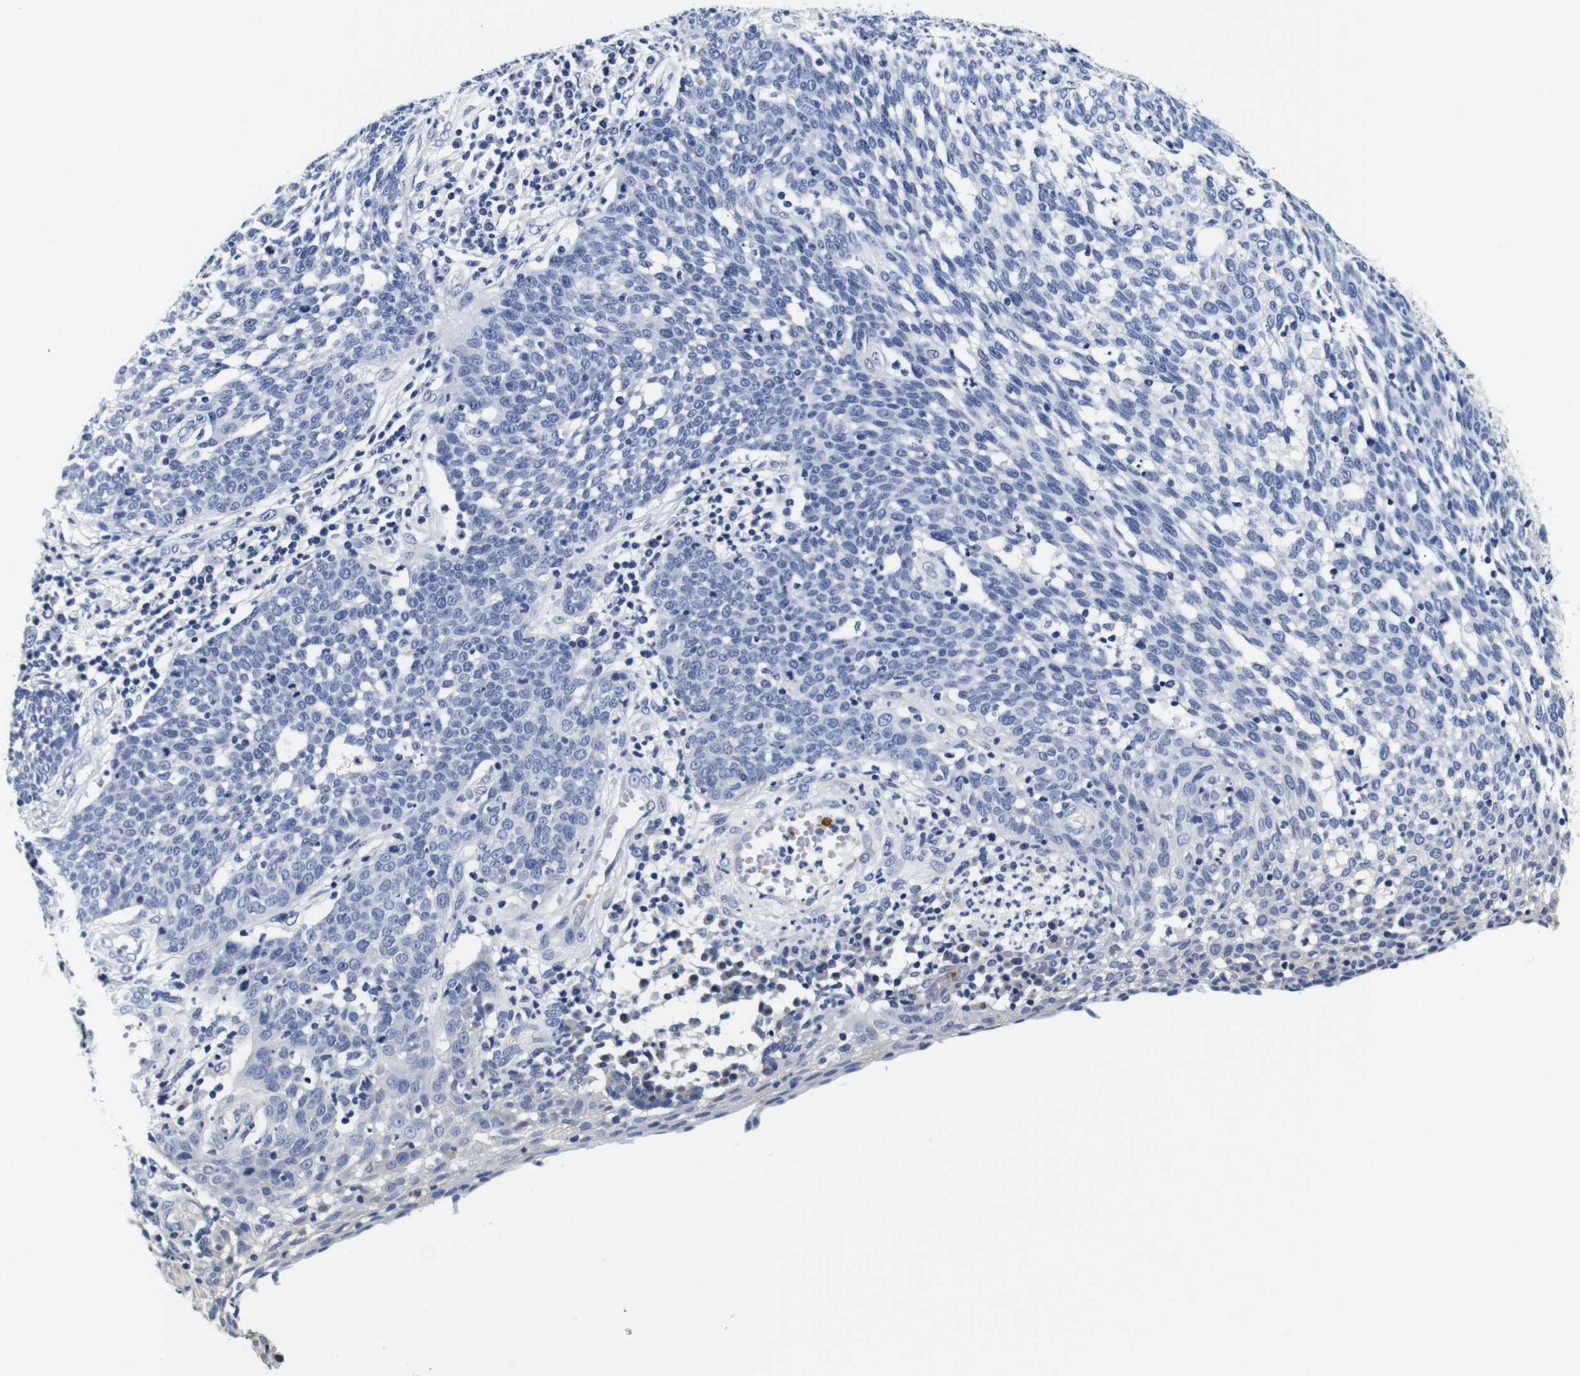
{"staining": {"intensity": "negative", "quantity": "none", "location": "none"}, "tissue": "cervical cancer", "cell_type": "Tumor cells", "image_type": "cancer", "snomed": [{"axis": "morphology", "description": "Squamous cell carcinoma, NOS"}, {"axis": "topography", "description": "Cervix"}], "caption": "High magnification brightfield microscopy of cervical cancer (squamous cell carcinoma) stained with DAB (brown) and counterstained with hematoxylin (blue): tumor cells show no significant staining.", "gene": "GP1BA", "patient": {"sex": "female", "age": 34}}